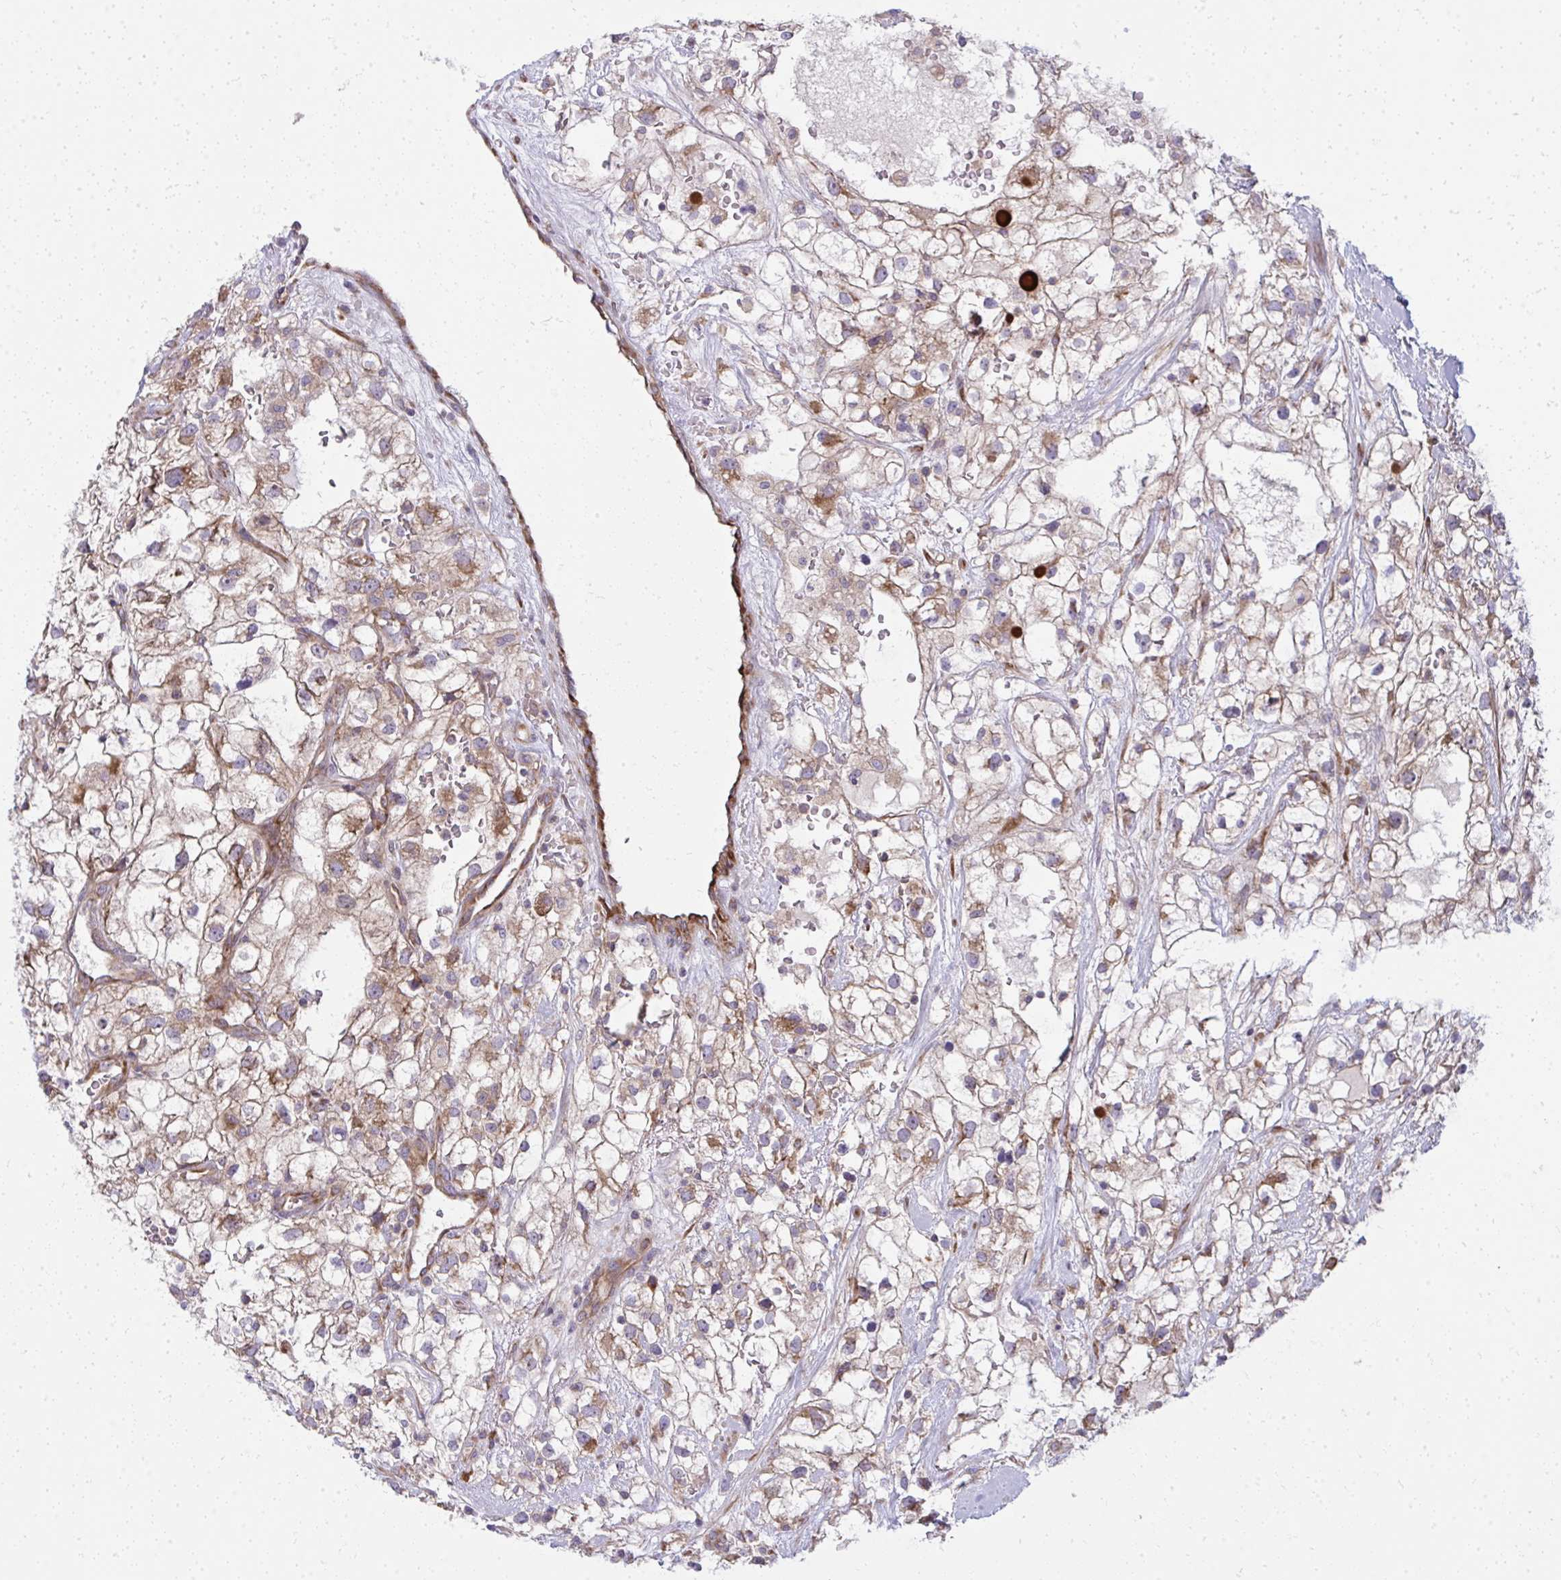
{"staining": {"intensity": "moderate", "quantity": "25%-75%", "location": "cytoplasmic/membranous"}, "tissue": "renal cancer", "cell_type": "Tumor cells", "image_type": "cancer", "snomed": [{"axis": "morphology", "description": "Adenocarcinoma, NOS"}, {"axis": "topography", "description": "Kidney"}], "caption": "Immunohistochemical staining of human renal cancer (adenocarcinoma) shows medium levels of moderate cytoplasmic/membranous expression in approximately 25%-75% of tumor cells.", "gene": "GFPT2", "patient": {"sex": "male", "age": 59}}